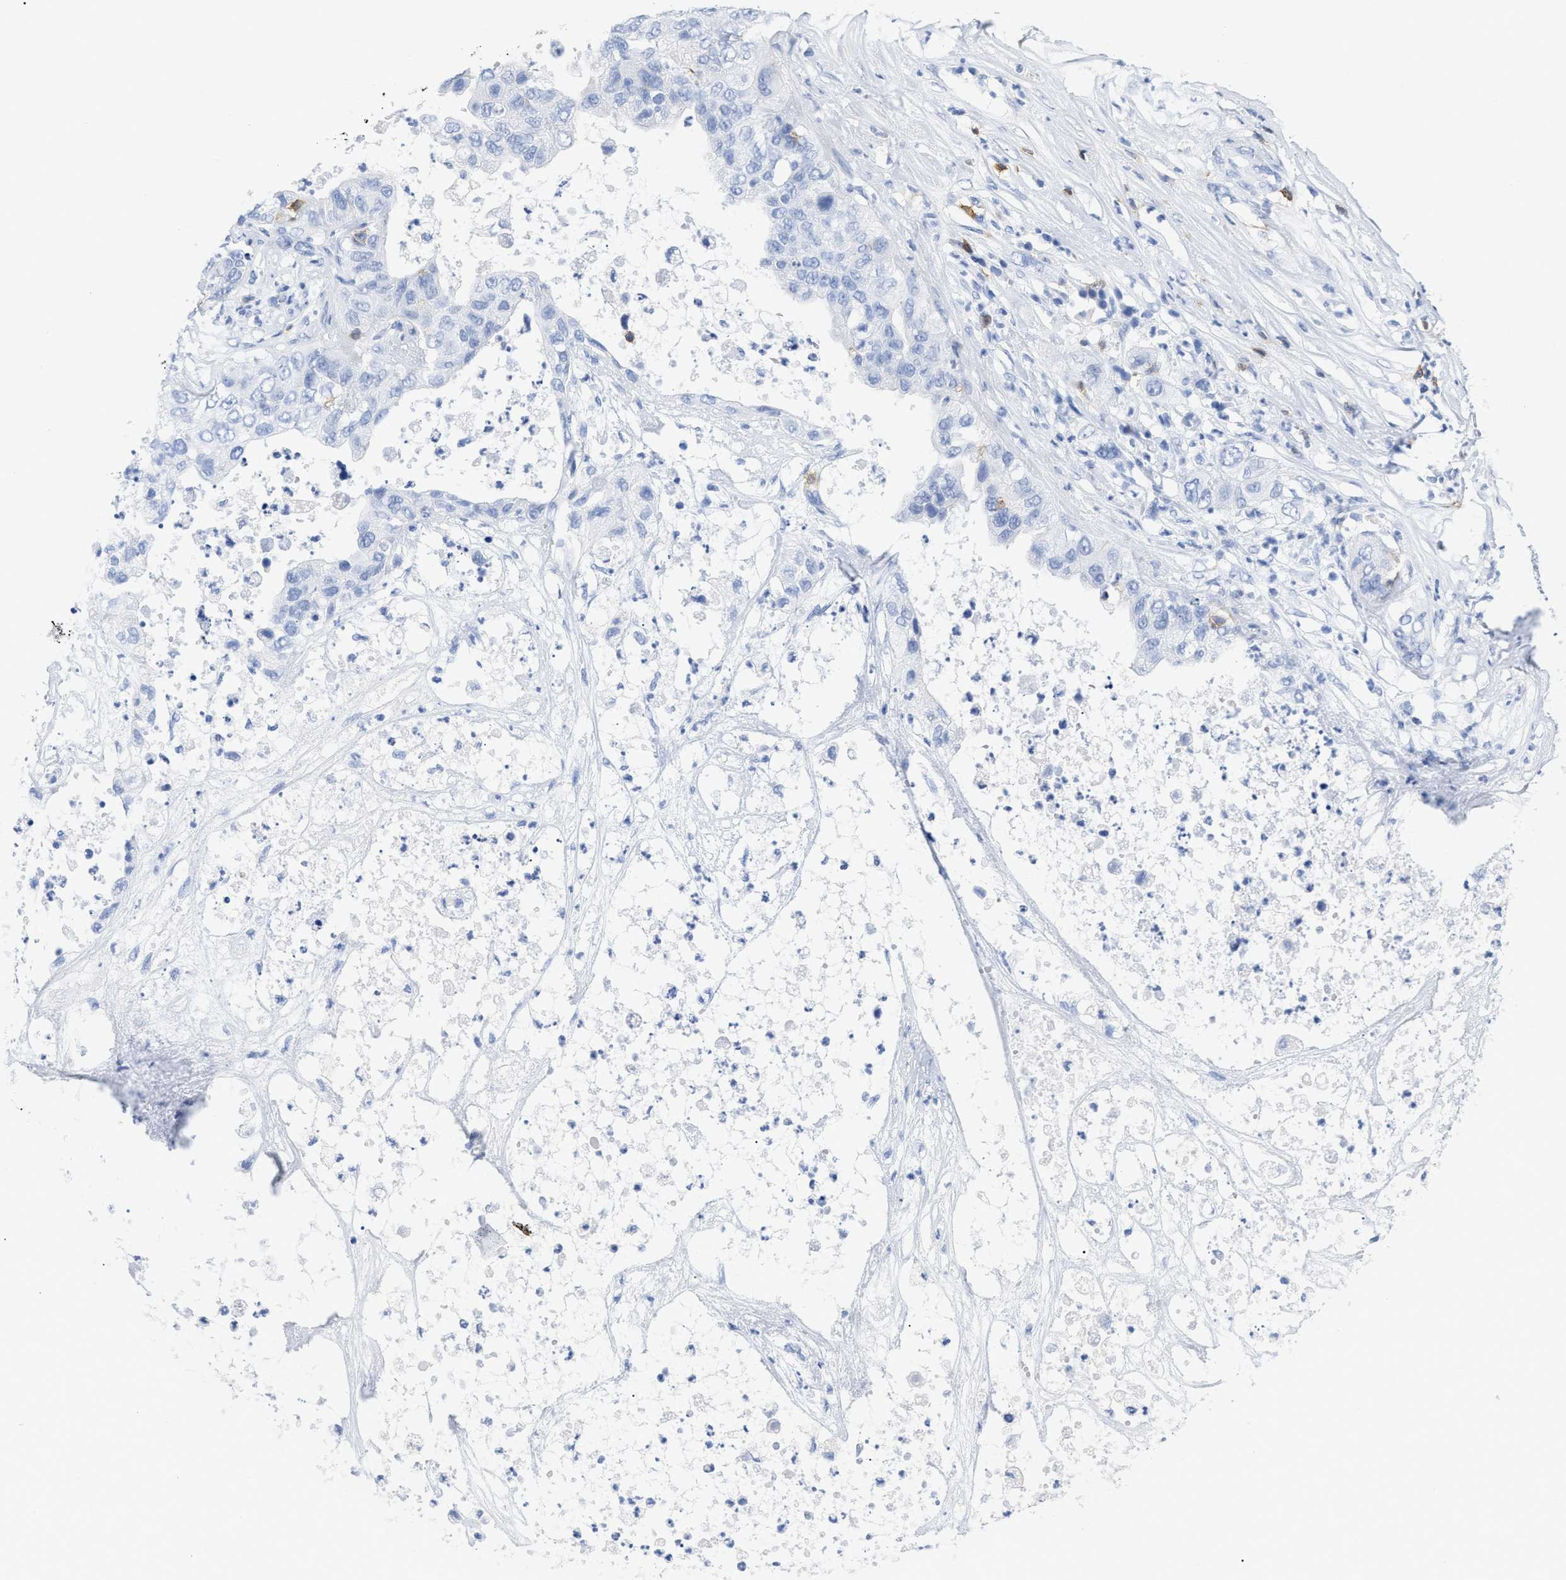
{"staining": {"intensity": "negative", "quantity": "none", "location": "none"}, "tissue": "pancreatic cancer", "cell_type": "Tumor cells", "image_type": "cancer", "snomed": [{"axis": "morphology", "description": "Adenocarcinoma, NOS"}, {"axis": "topography", "description": "Pancreas"}], "caption": "Tumor cells show no significant positivity in pancreatic cancer.", "gene": "CD5", "patient": {"sex": "female", "age": 78}}